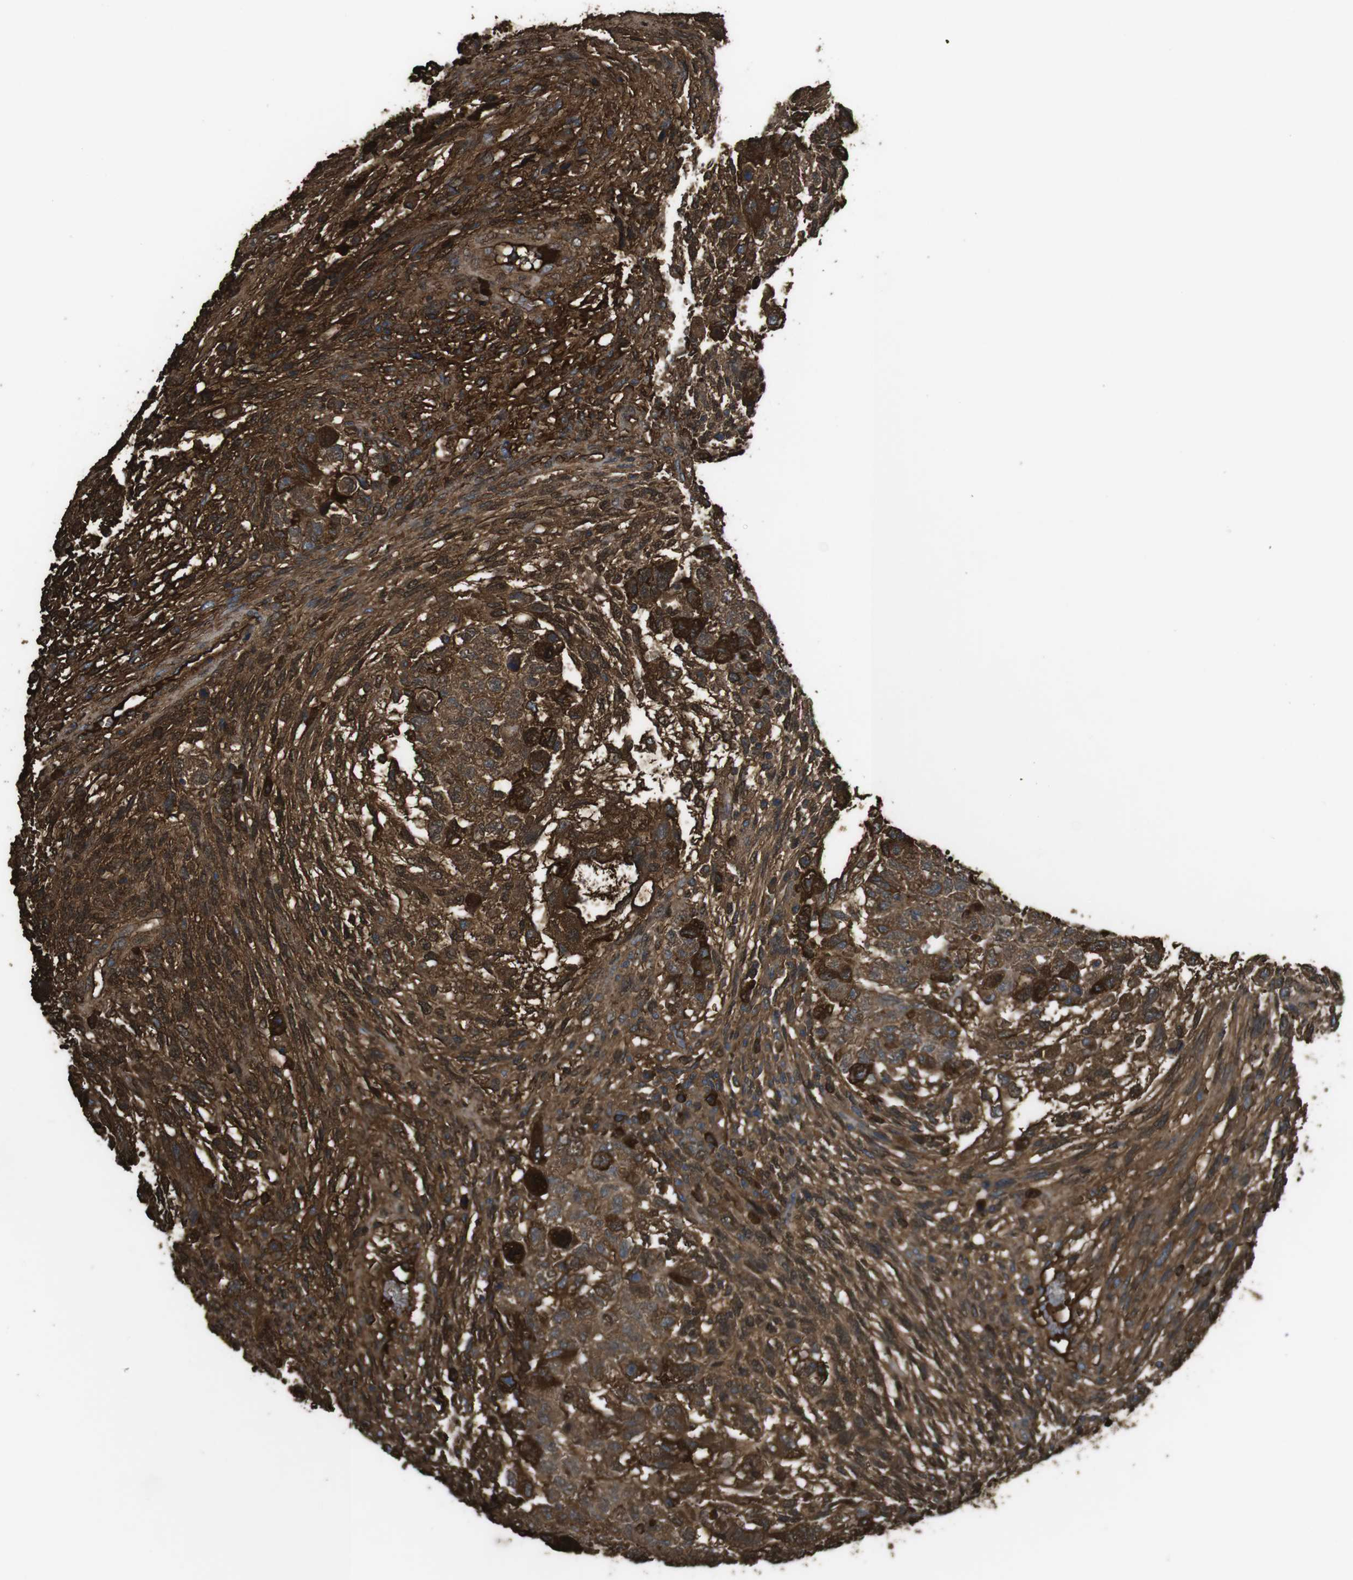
{"staining": {"intensity": "strong", "quantity": ">75%", "location": "cytoplasmic/membranous"}, "tissue": "testis cancer", "cell_type": "Tumor cells", "image_type": "cancer", "snomed": [{"axis": "morphology", "description": "Normal tissue, NOS"}, {"axis": "morphology", "description": "Carcinoma, Embryonal, NOS"}, {"axis": "topography", "description": "Testis"}], "caption": "A brown stain labels strong cytoplasmic/membranous expression of a protein in human embryonal carcinoma (testis) tumor cells. (IHC, brightfield microscopy, high magnification).", "gene": "LTBP4", "patient": {"sex": "male", "age": 36}}